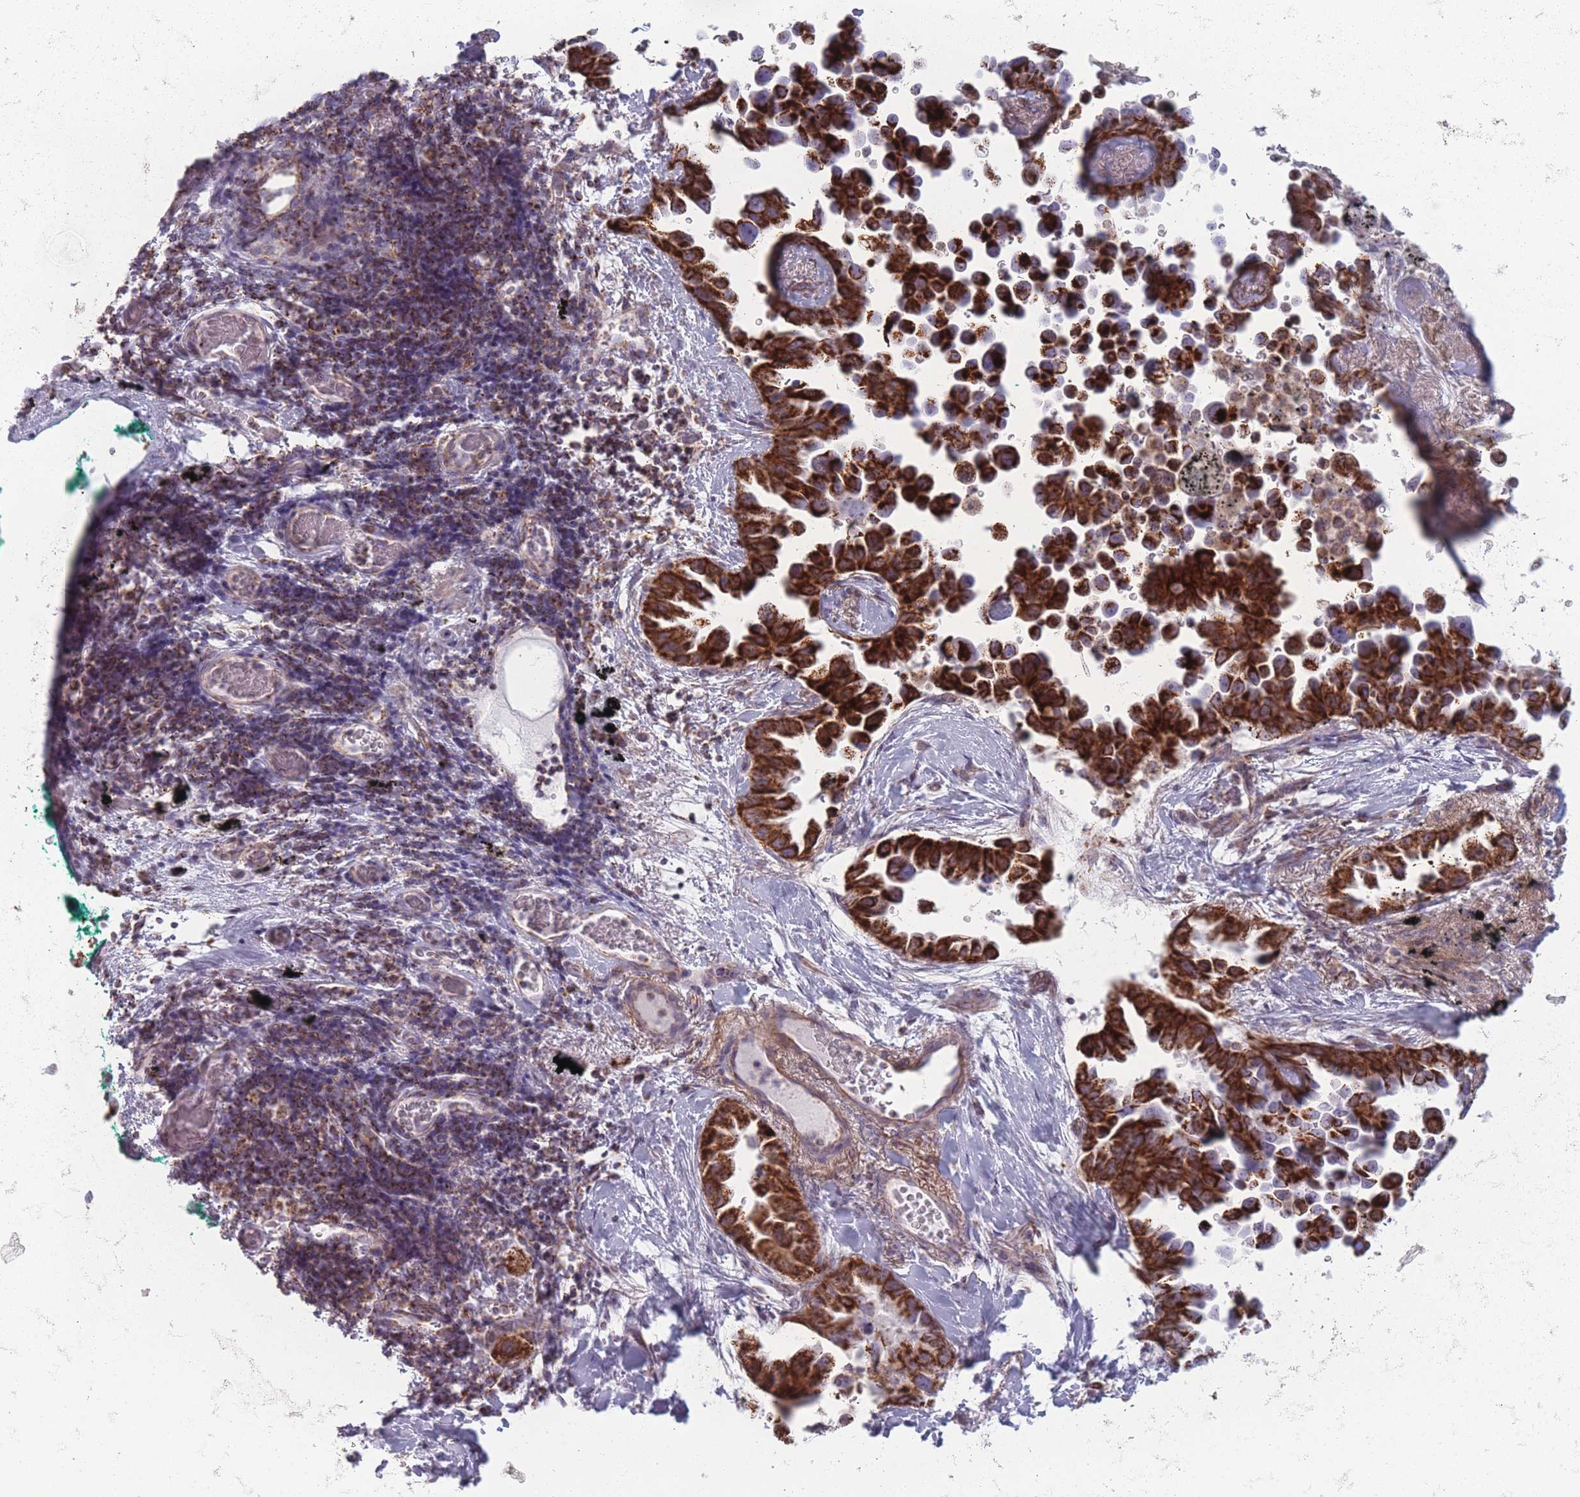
{"staining": {"intensity": "strong", "quantity": ">75%", "location": "cytoplasmic/membranous"}, "tissue": "lung cancer", "cell_type": "Tumor cells", "image_type": "cancer", "snomed": [{"axis": "morphology", "description": "Adenocarcinoma, NOS"}, {"axis": "topography", "description": "Lung"}], "caption": "Human lung adenocarcinoma stained with a protein marker demonstrates strong staining in tumor cells.", "gene": "DCHS1", "patient": {"sex": "female", "age": 67}}